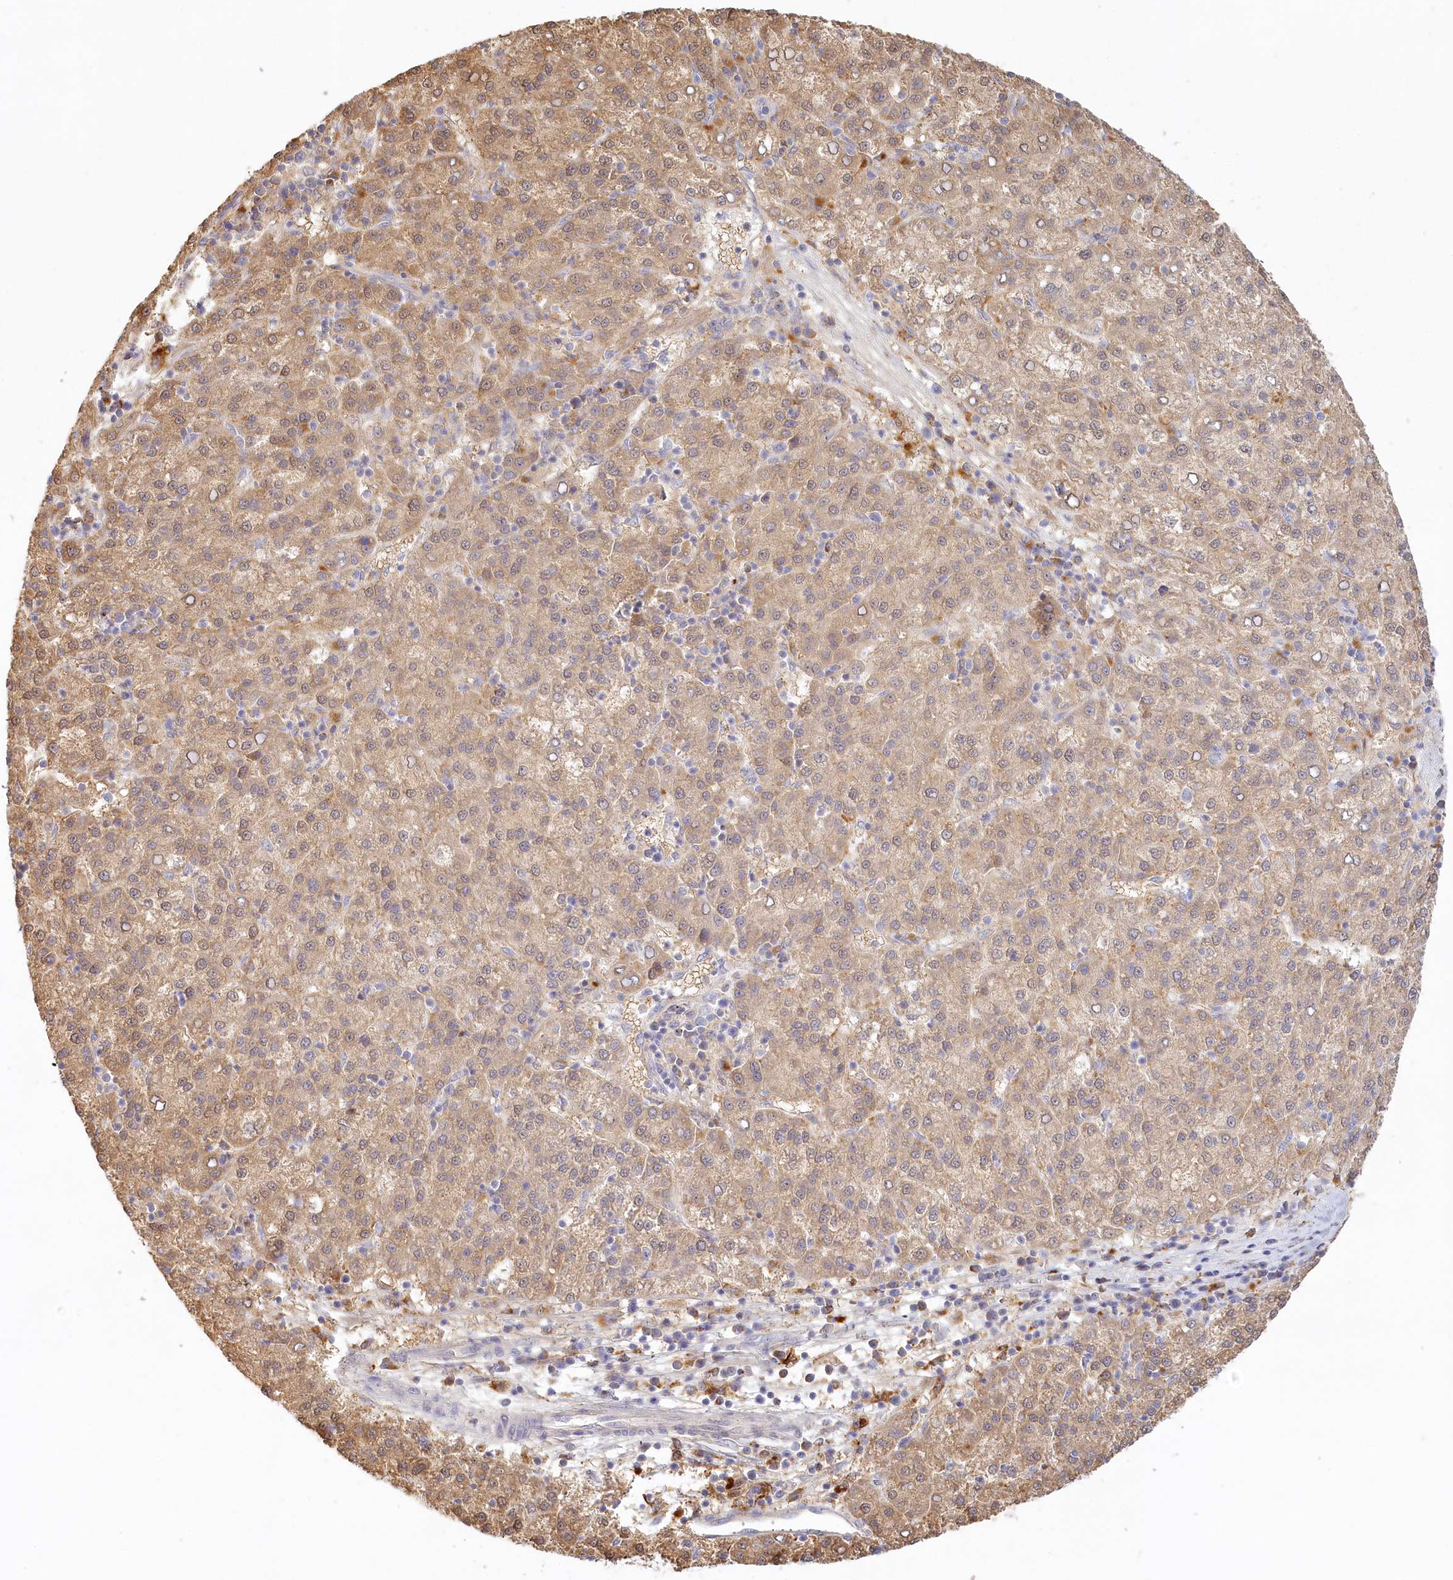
{"staining": {"intensity": "moderate", "quantity": "25%-75%", "location": "cytoplasmic/membranous"}, "tissue": "liver cancer", "cell_type": "Tumor cells", "image_type": "cancer", "snomed": [{"axis": "morphology", "description": "Carcinoma, Hepatocellular, NOS"}, {"axis": "topography", "description": "Liver"}], "caption": "Immunohistochemistry (DAB) staining of human liver cancer (hepatocellular carcinoma) shows moderate cytoplasmic/membranous protein staining in about 25%-75% of tumor cells.", "gene": "VSIG1", "patient": {"sex": "female", "age": 58}}